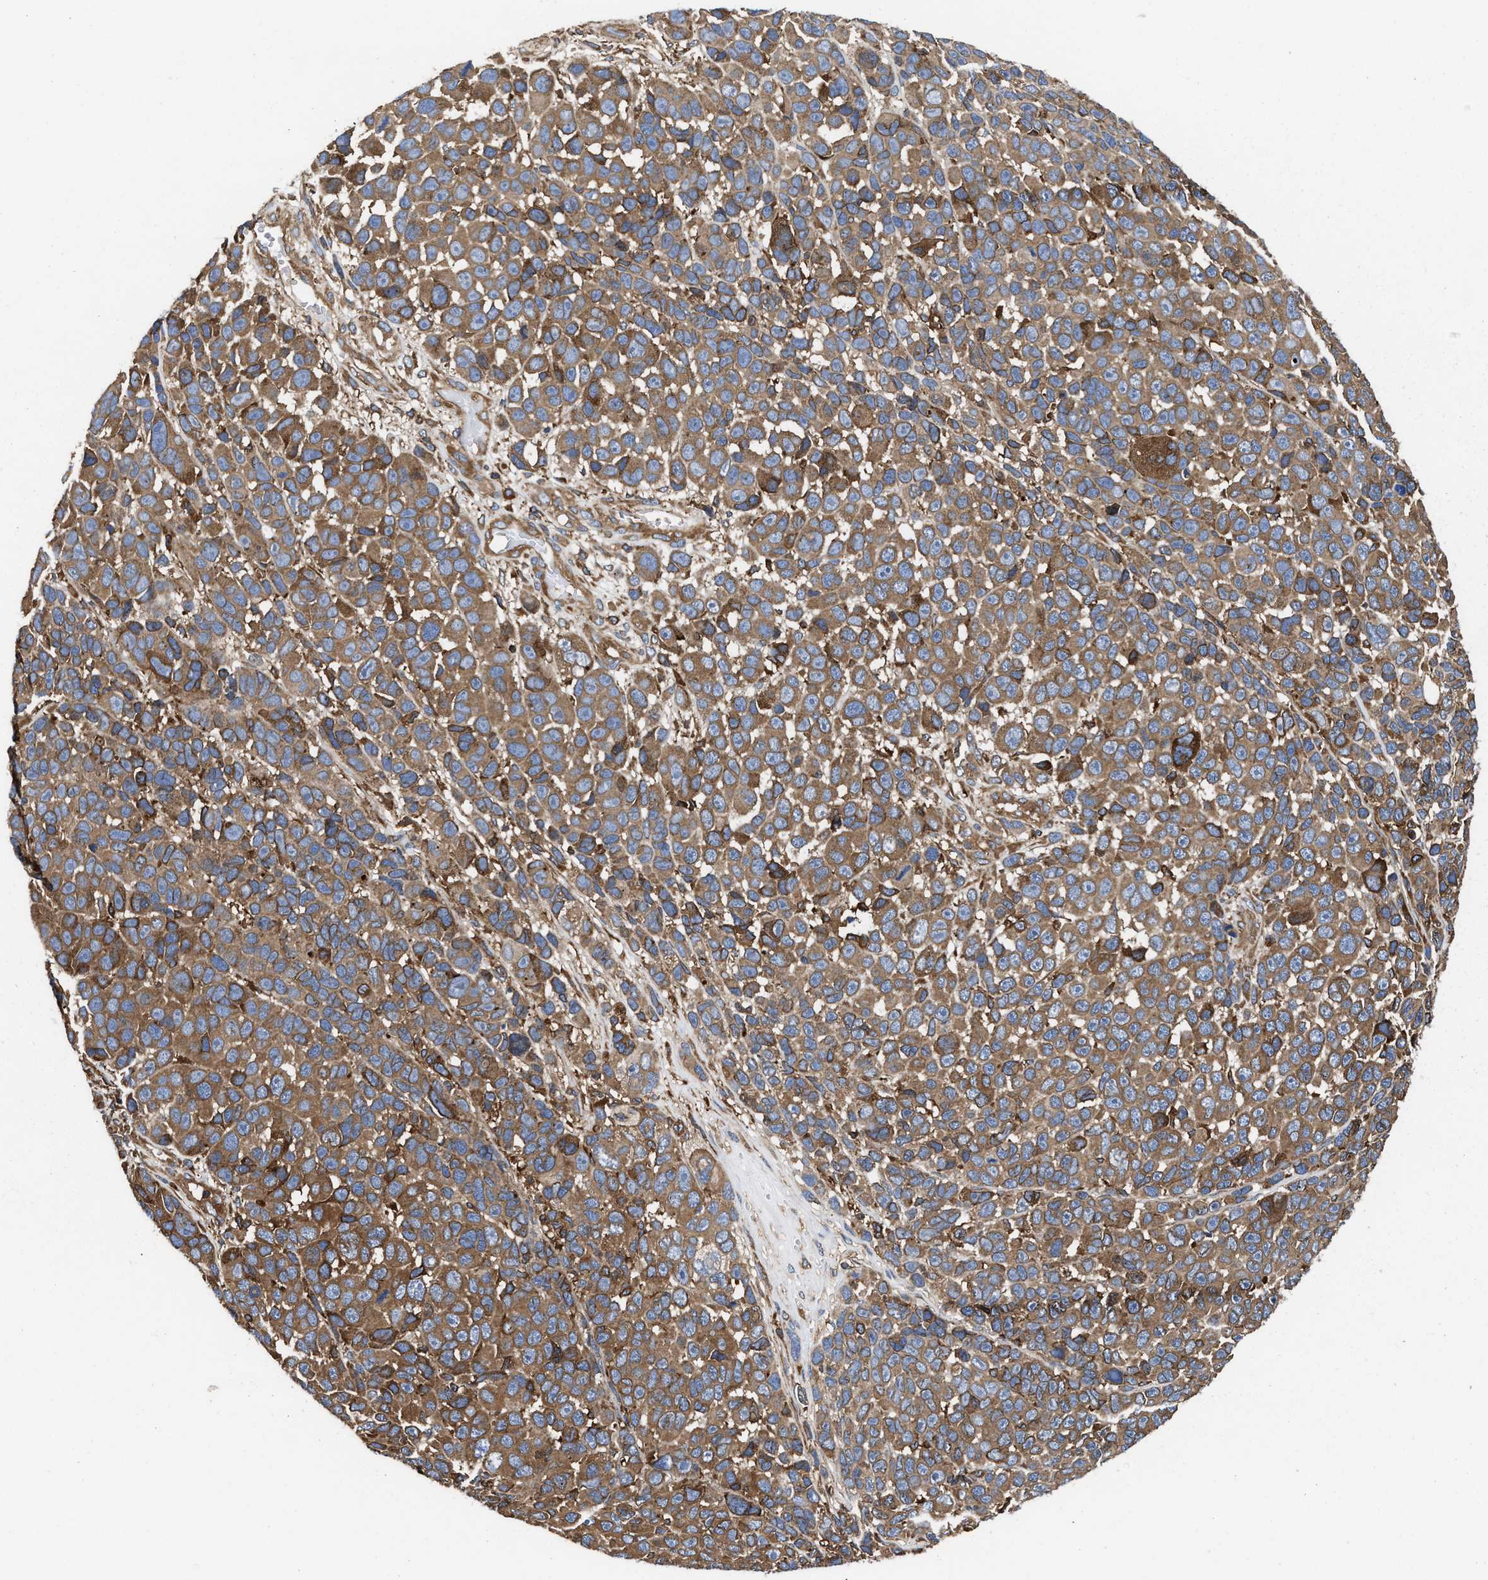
{"staining": {"intensity": "moderate", "quantity": ">75%", "location": "cytoplasmic/membranous"}, "tissue": "melanoma", "cell_type": "Tumor cells", "image_type": "cancer", "snomed": [{"axis": "morphology", "description": "Malignant melanoma, NOS"}, {"axis": "topography", "description": "Skin"}], "caption": "Tumor cells exhibit medium levels of moderate cytoplasmic/membranous expression in approximately >75% of cells in human malignant melanoma. The protein is stained brown, and the nuclei are stained in blue (DAB (3,3'-diaminobenzidine) IHC with brightfield microscopy, high magnification).", "gene": "KYAT1", "patient": {"sex": "male", "age": 53}}